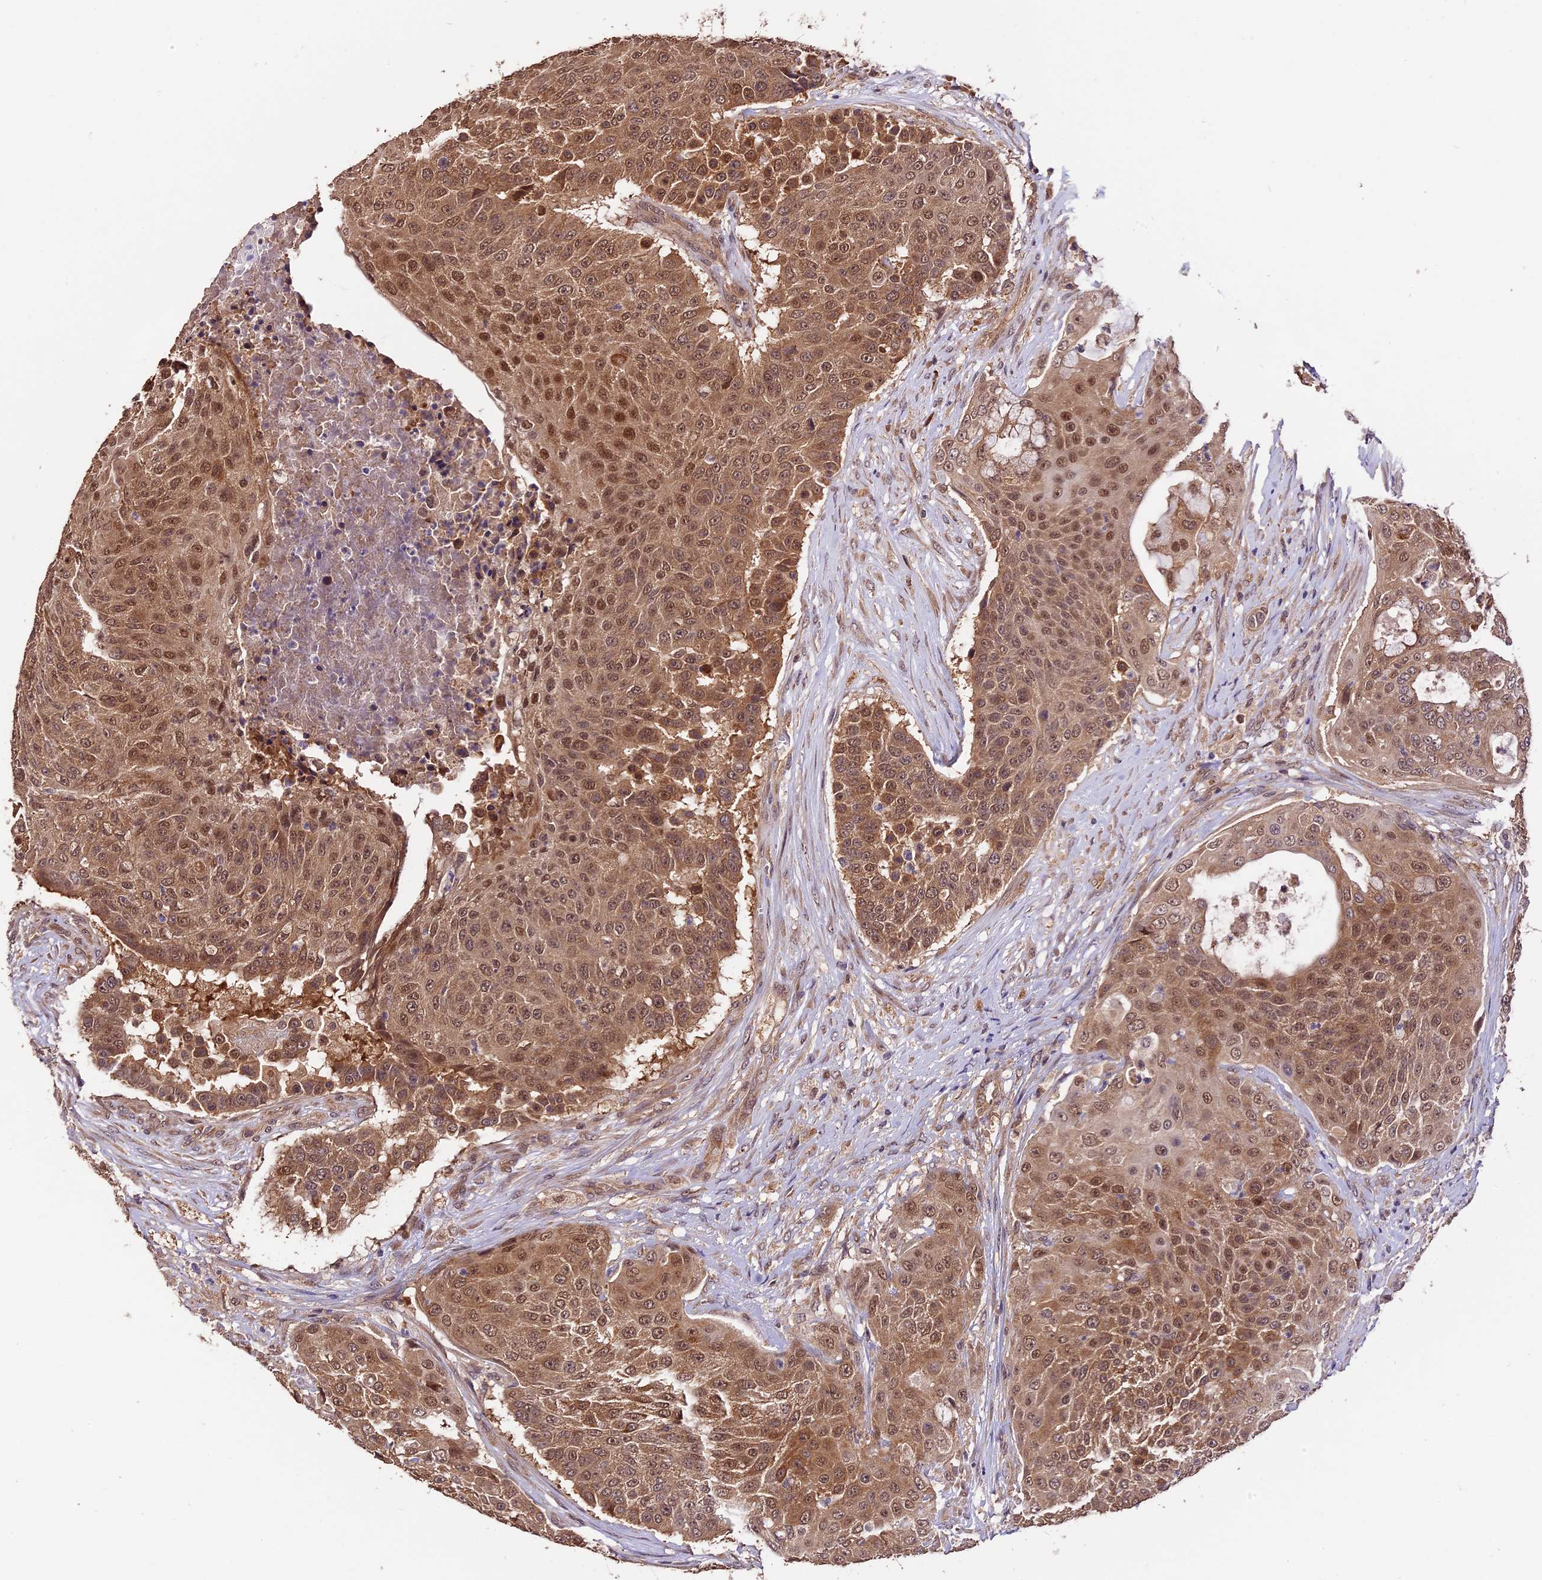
{"staining": {"intensity": "moderate", "quantity": ">75%", "location": "cytoplasmic/membranous,nuclear"}, "tissue": "urothelial cancer", "cell_type": "Tumor cells", "image_type": "cancer", "snomed": [{"axis": "morphology", "description": "Urothelial carcinoma, High grade"}, {"axis": "topography", "description": "Urinary bladder"}], "caption": "A medium amount of moderate cytoplasmic/membranous and nuclear expression is appreciated in about >75% of tumor cells in high-grade urothelial carcinoma tissue.", "gene": "TRMT1", "patient": {"sex": "female", "age": 63}}